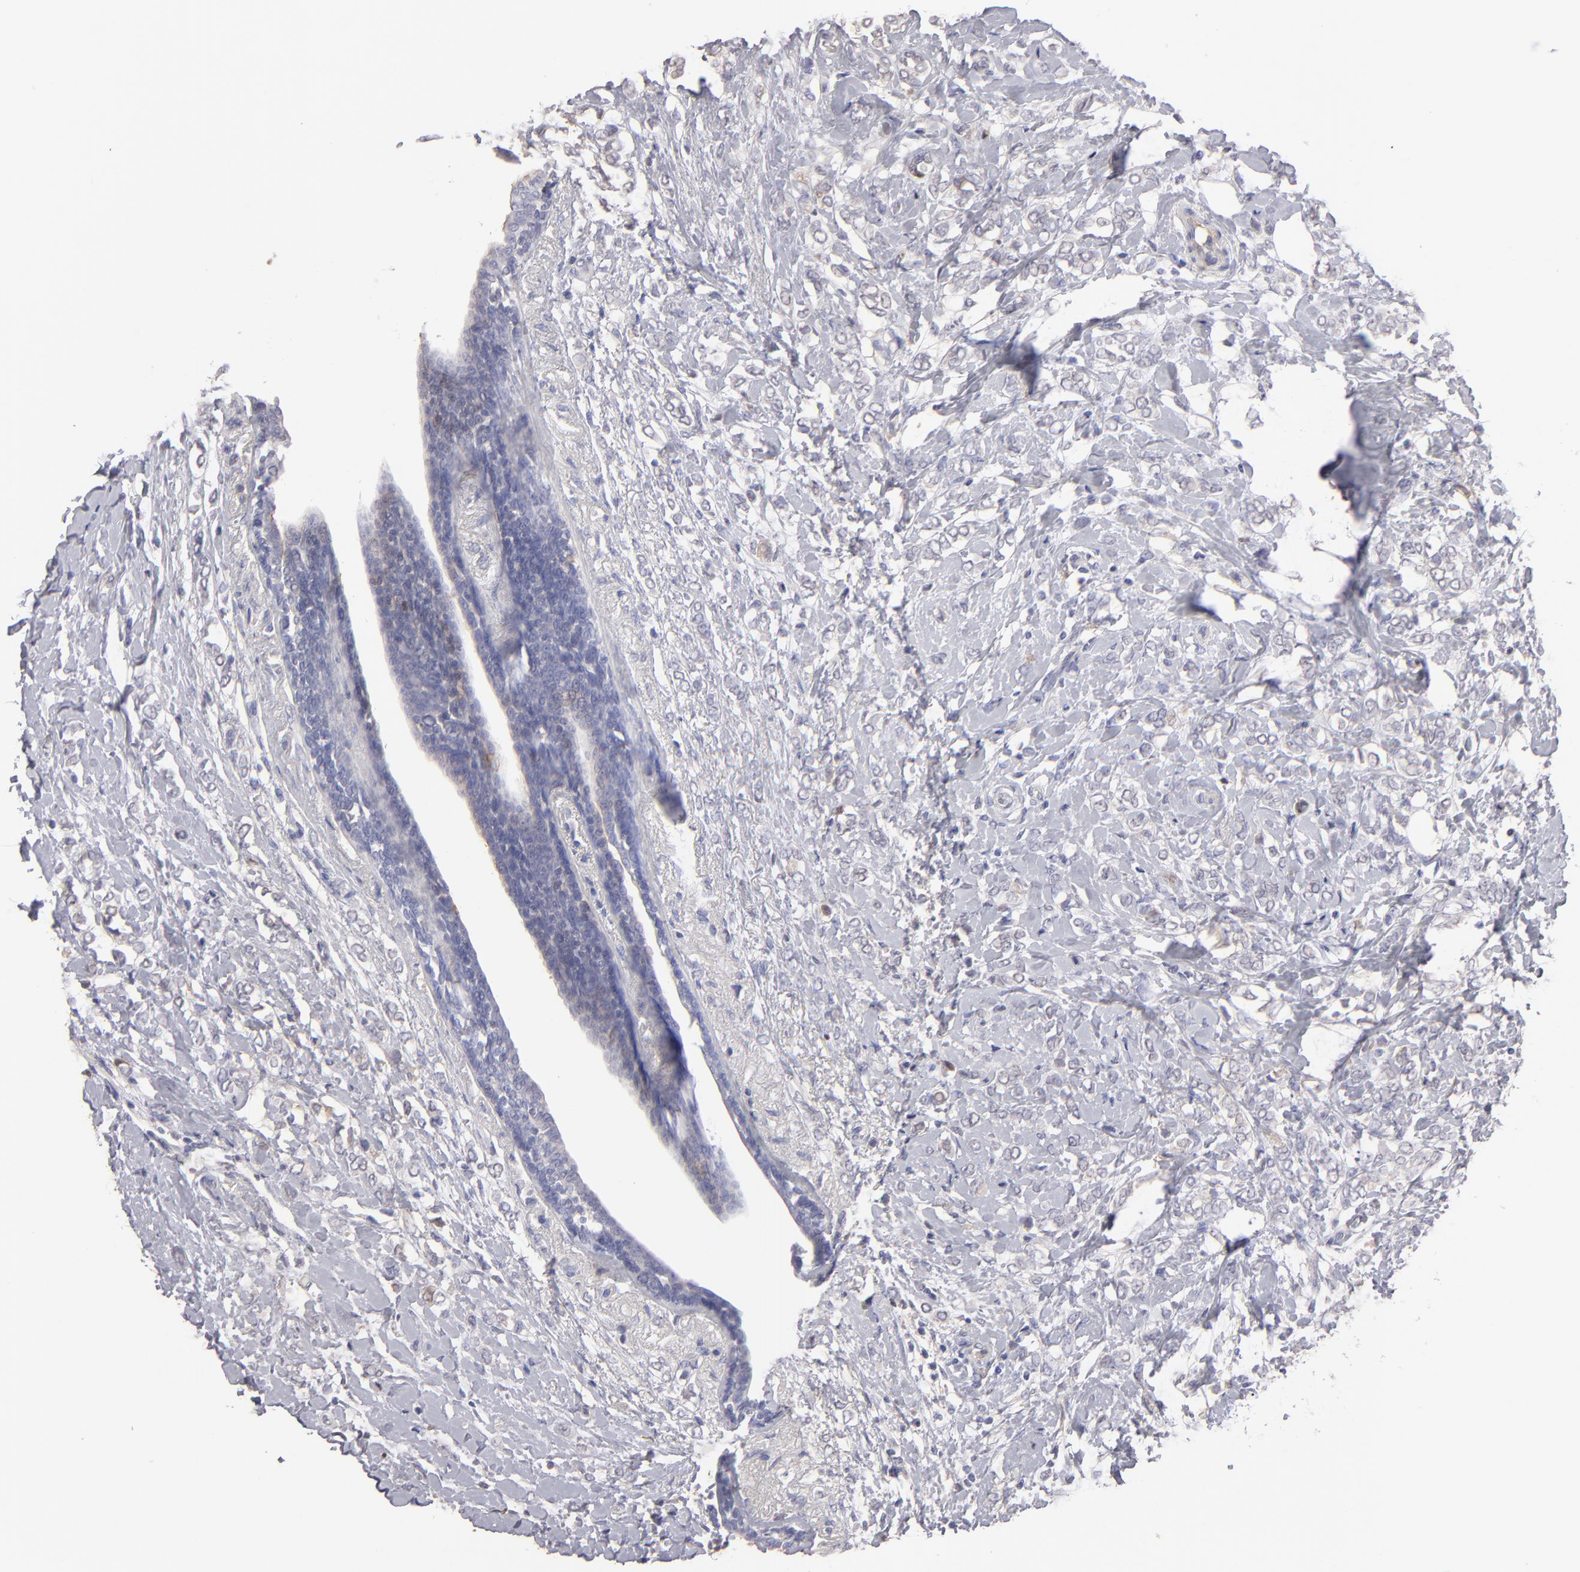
{"staining": {"intensity": "negative", "quantity": "none", "location": "none"}, "tissue": "breast cancer", "cell_type": "Tumor cells", "image_type": "cancer", "snomed": [{"axis": "morphology", "description": "Normal tissue, NOS"}, {"axis": "morphology", "description": "Lobular carcinoma"}, {"axis": "topography", "description": "Breast"}], "caption": "A high-resolution histopathology image shows IHC staining of breast cancer (lobular carcinoma), which displays no significant staining in tumor cells.", "gene": "ABCC4", "patient": {"sex": "female", "age": 47}}